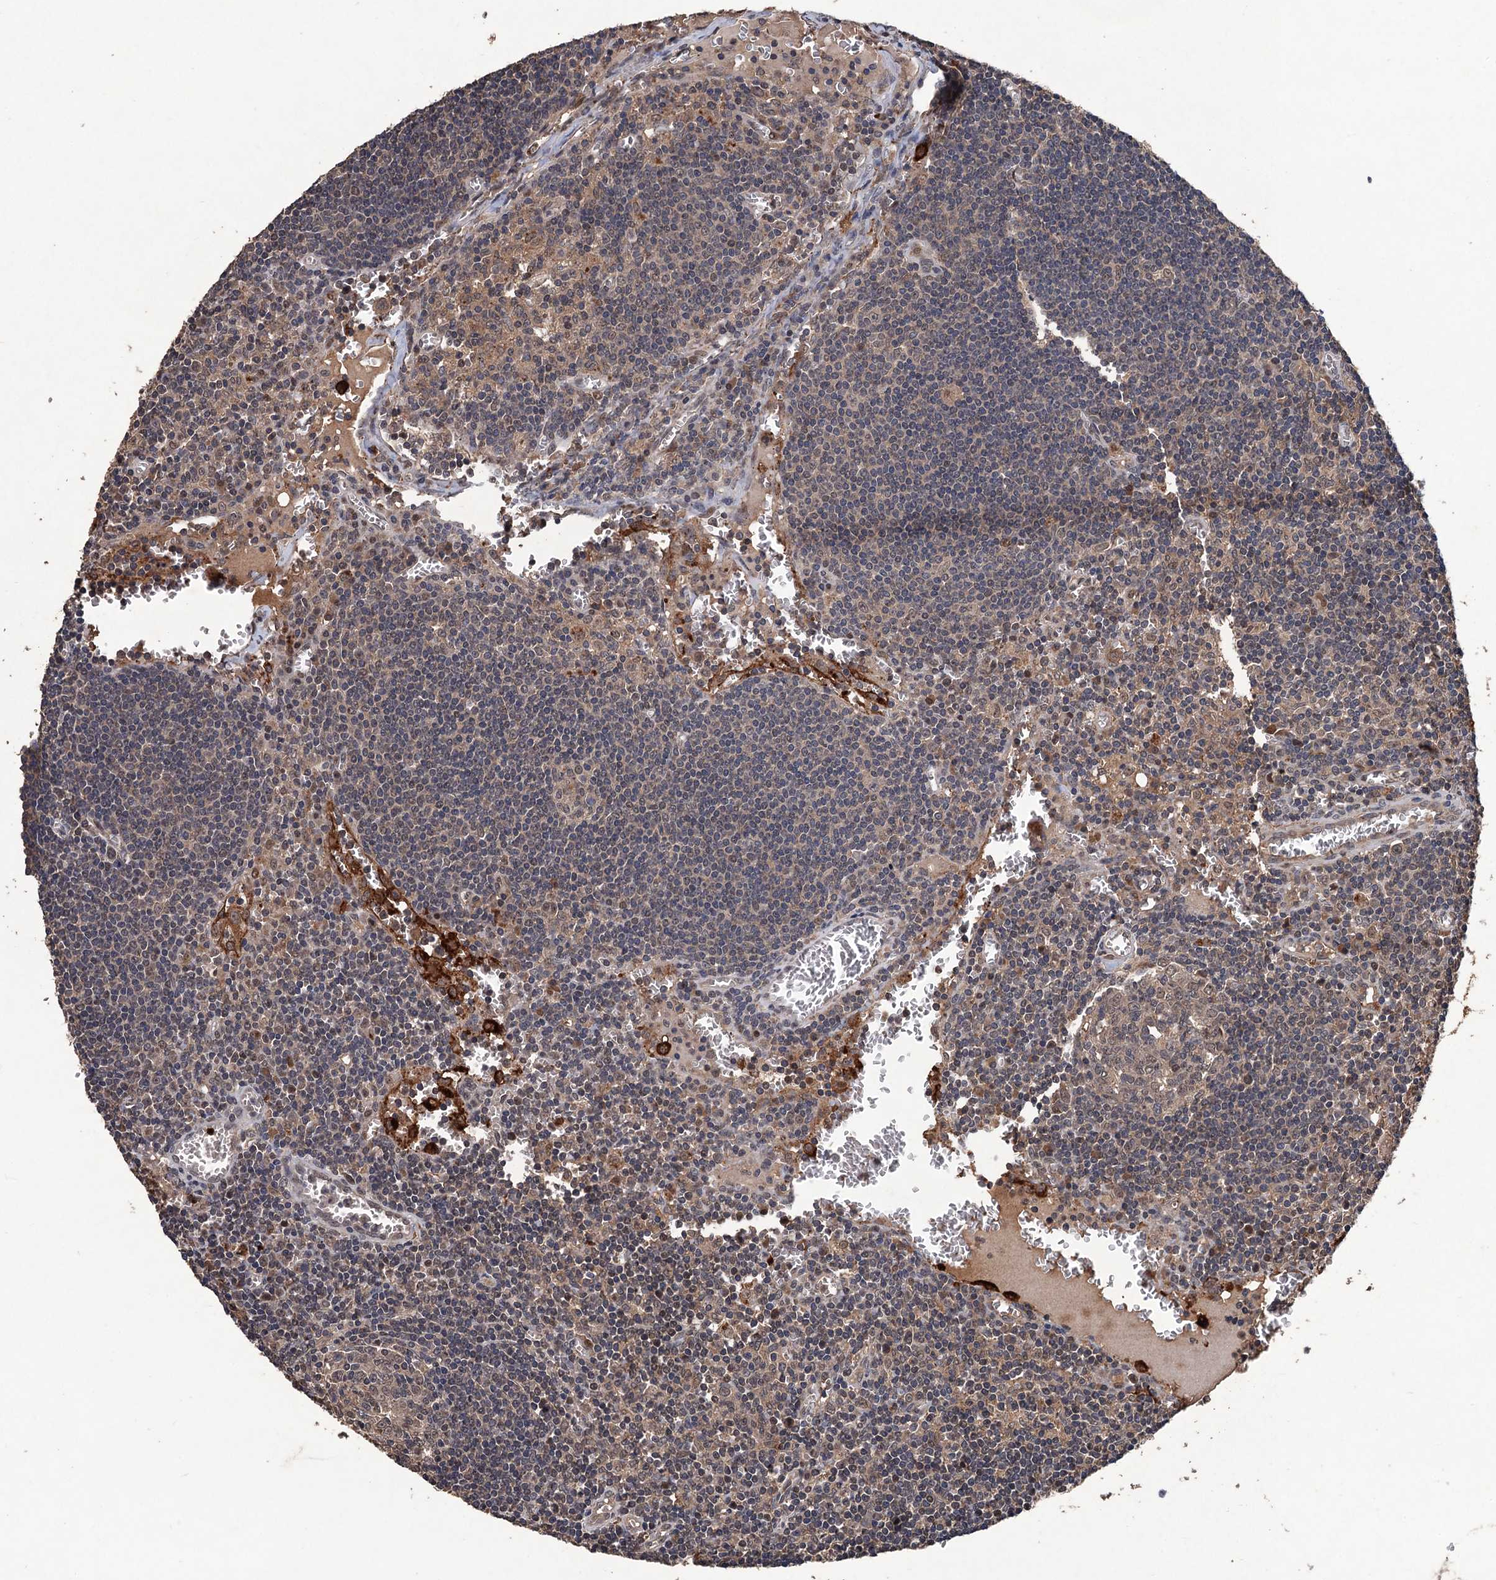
{"staining": {"intensity": "weak", "quantity": "<25%", "location": "nuclear"}, "tissue": "lymph node", "cell_type": "Germinal center cells", "image_type": "normal", "snomed": [{"axis": "morphology", "description": "Normal tissue, NOS"}, {"axis": "topography", "description": "Lymph node"}], "caption": "Photomicrograph shows no protein staining in germinal center cells of normal lymph node. The staining is performed using DAB brown chromogen with nuclei counter-stained in using hematoxylin.", "gene": "ZNF438", "patient": {"sex": "female", "age": 73}}